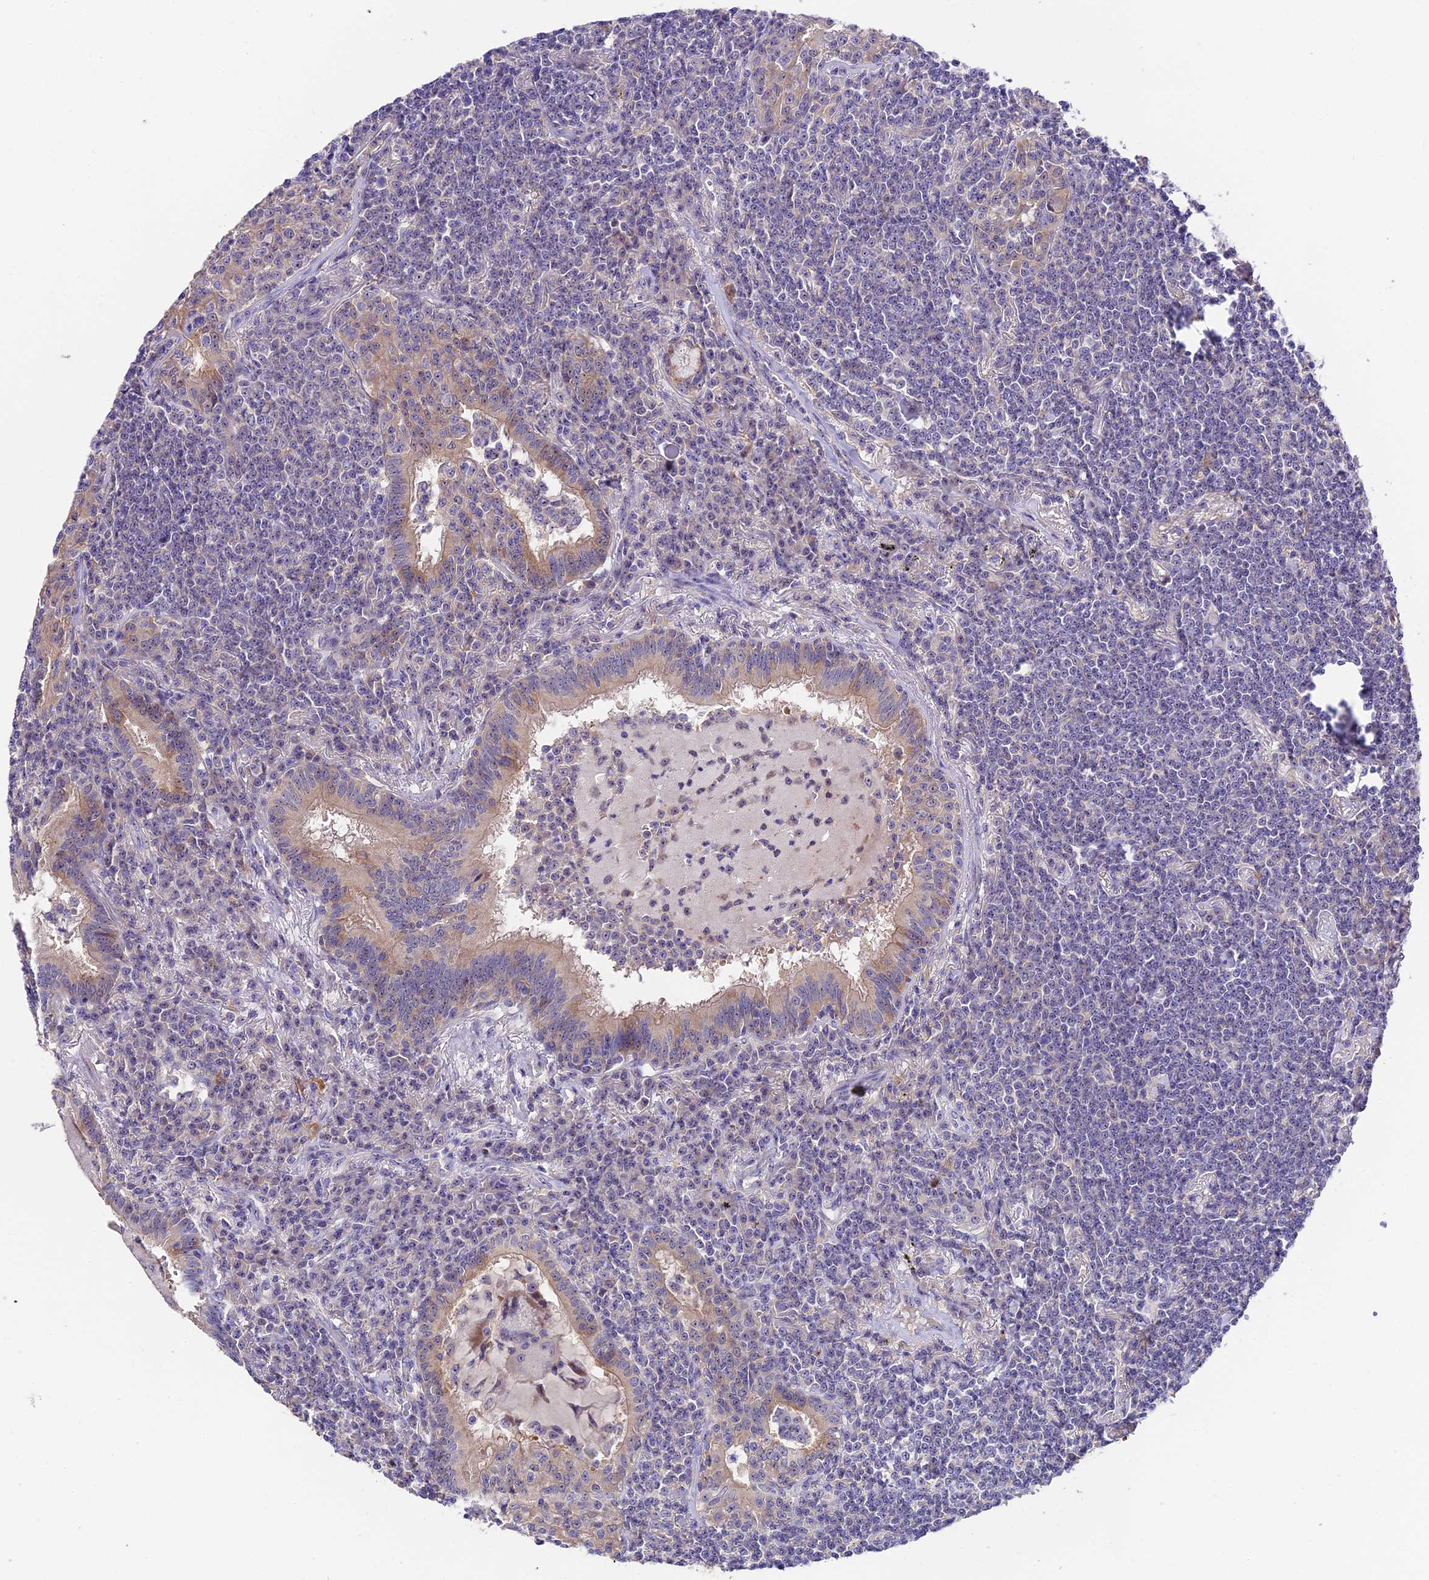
{"staining": {"intensity": "negative", "quantity": "none", "location": "none"}, "tissue": "lymphoma", "cell_type": "Tumor cells", "image_type": "cancer", "snomed": [{"axis": "morphology", "description": "Malignant lymphoma, non-Hodgkin's type, Low grade"}, {"axis": "topography", "description": "Lung"}], "caption": "A photomicrograph of human lymphoma is negative for staining in tumor cells. (IHC, brightfield microscopy, high magnification).", "gene": "DUSP29", "patient": {"sex": "female", "age": 71}}